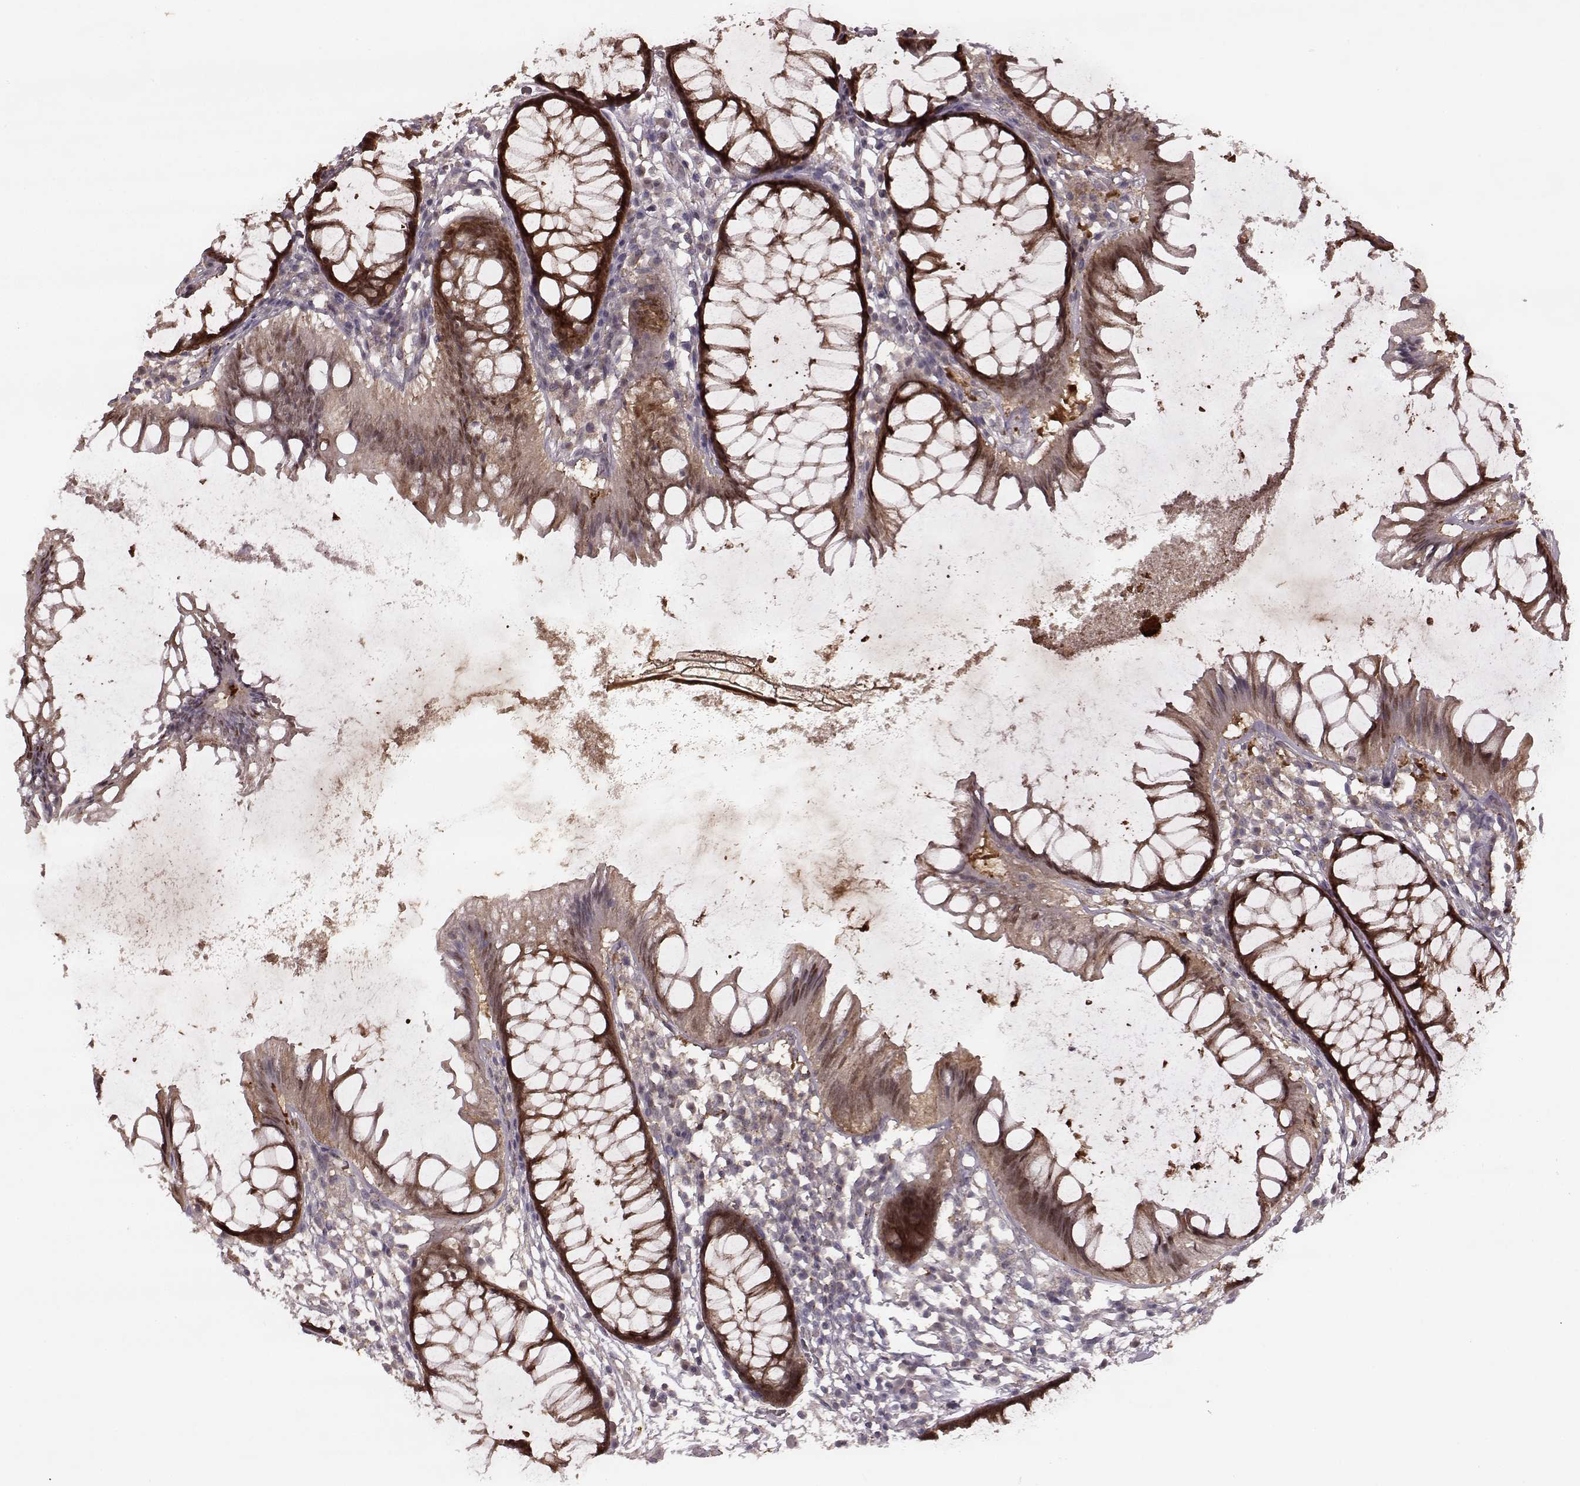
{"staining": {"intensity": "negative", "quantity": "none", "location": "none"}, "tissue": "colon", "cell_type": "Endothelial cells", "image_type": "normal", "snomed": [{"axis": "morphology", "description": "Normal tissue, NOS"}, {"axis": "morphology", "description": "Adenocarcinoma, NOS"}, {"axis": "topography", "description": "Colon"}], "caption": "Immunohistochemistry histopathology image of normal human colon stained for a protein (brown), which displays no positivity in endothelial cells. (Stains: DAB immunohistochemistry with hematoxylin counter stain, Microscopy: brightfield microscopy at high magnification).", "gene": "GSS", "patient": {"sex": "male", "age": 65}}